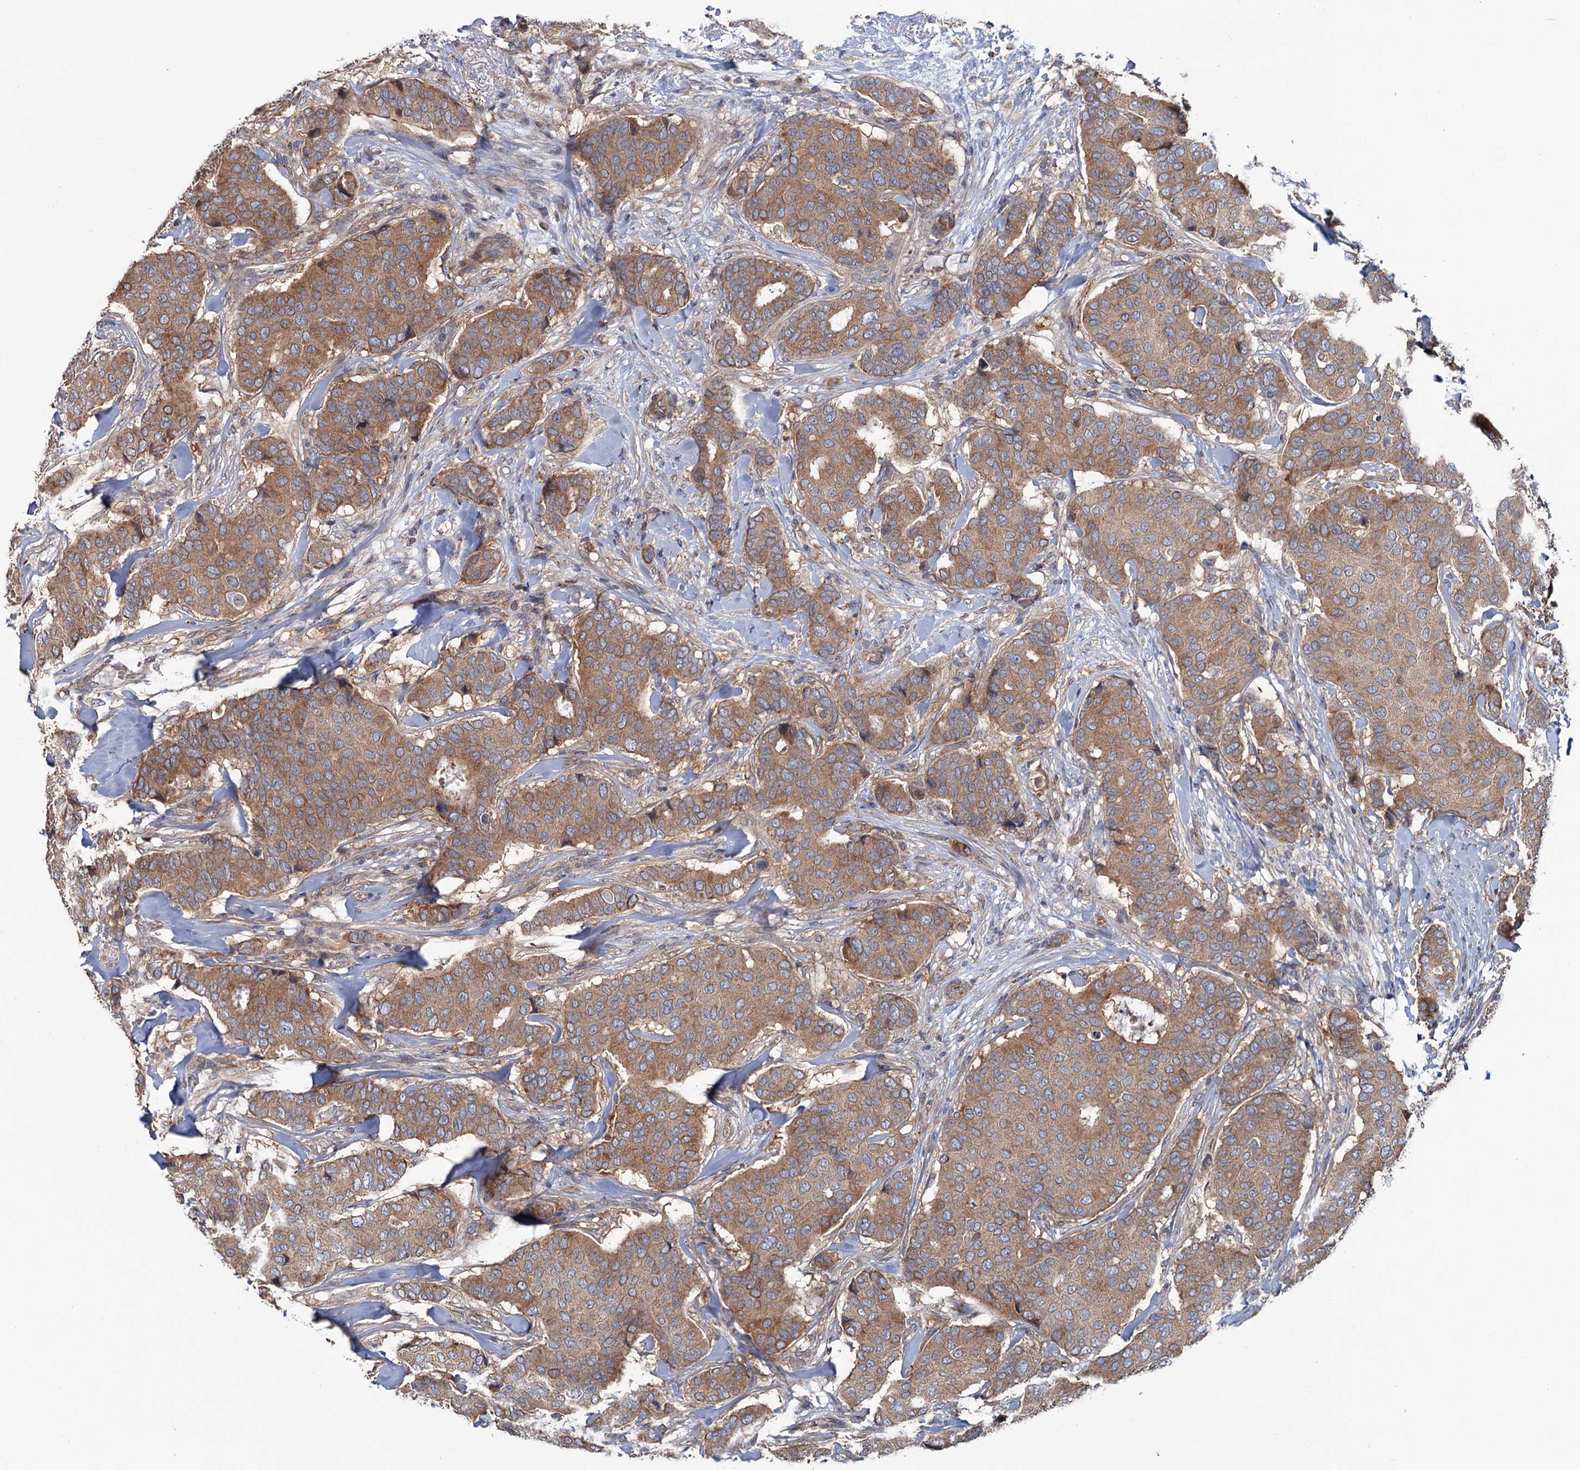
{"staining": {"intensity": "moderate", "quantity": ">75%", "location": "cytoplasmic/membranous"}, "tissue": "breast cancer", "cell_type": "Tumor cells", "image_type": "cancer", "snomed": [{"axis": "morphology", "description": "Duct carcinoma"}, {"axis": "topography", "description": "Breast"}], "caption": "Moderate cytoplasmic/membranous protein expression is appreciated in about >75% of tumor cells in intraductal carcinoma (breast).", "gene": "MTRR", "patient": {"sex": "female", "age": 75}}